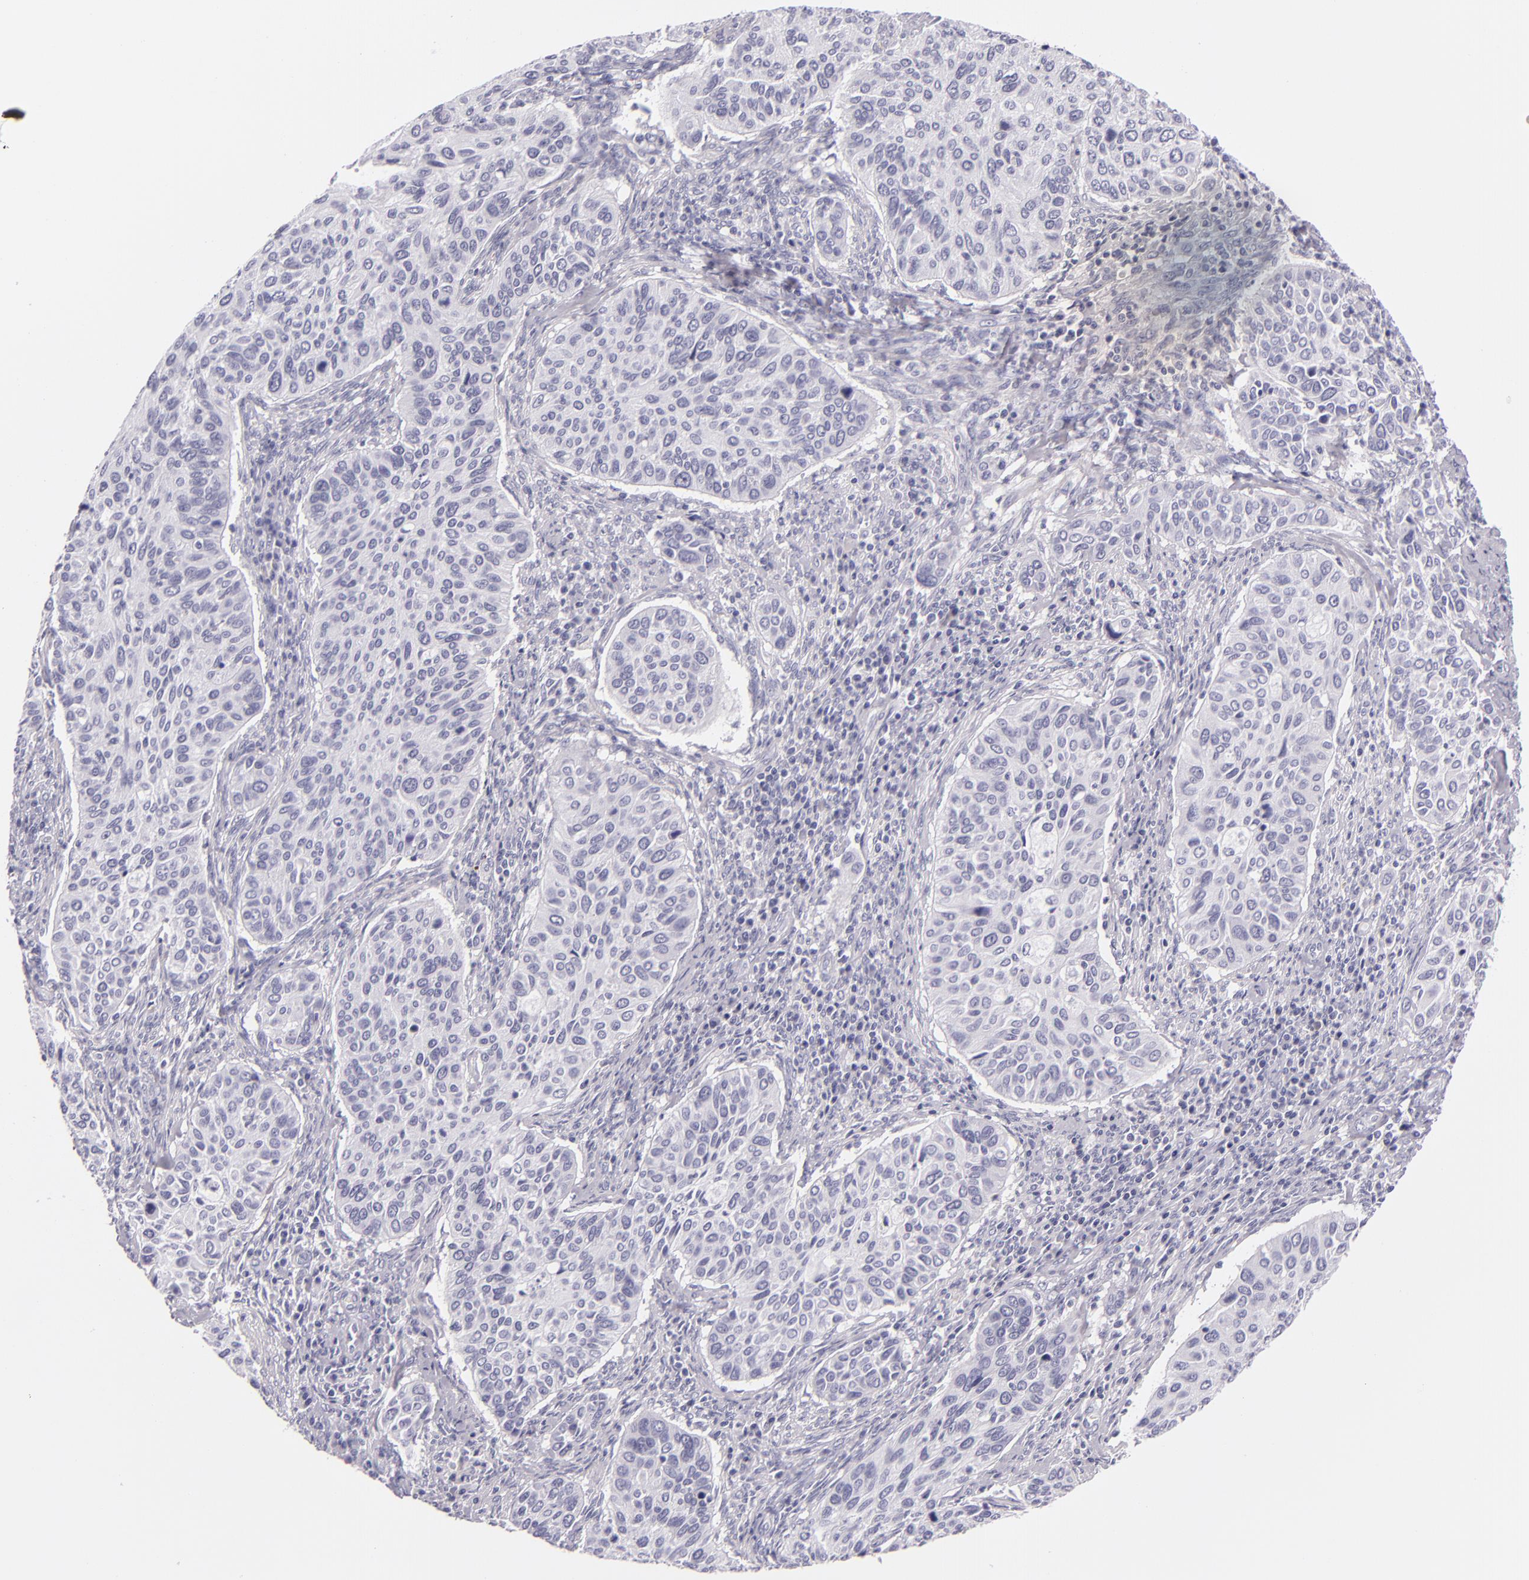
{"staining": {"intensity": "negative", "quantity": "none", "location": "none"}, "tissue": "cervical cancer", "cell_type": "Tumor cells", "image_type": "cancer", "snomed": [{"axis": "morphology", "description": "Adenocarcinoma, NOS"}, {"axis": "topography", "description": "Cervix"}], "caption": "DAB (3,3'-diaminobenzidine) immunohistochemical staining of cervical adenocarcinoma reveals no significant expression in tumor cells. The staining is performed using DAB brown chromogen with nuclei counter-stained in using hematoxylin.", "gene": "INA", "patient": {"sex": "female", "age": 29}}